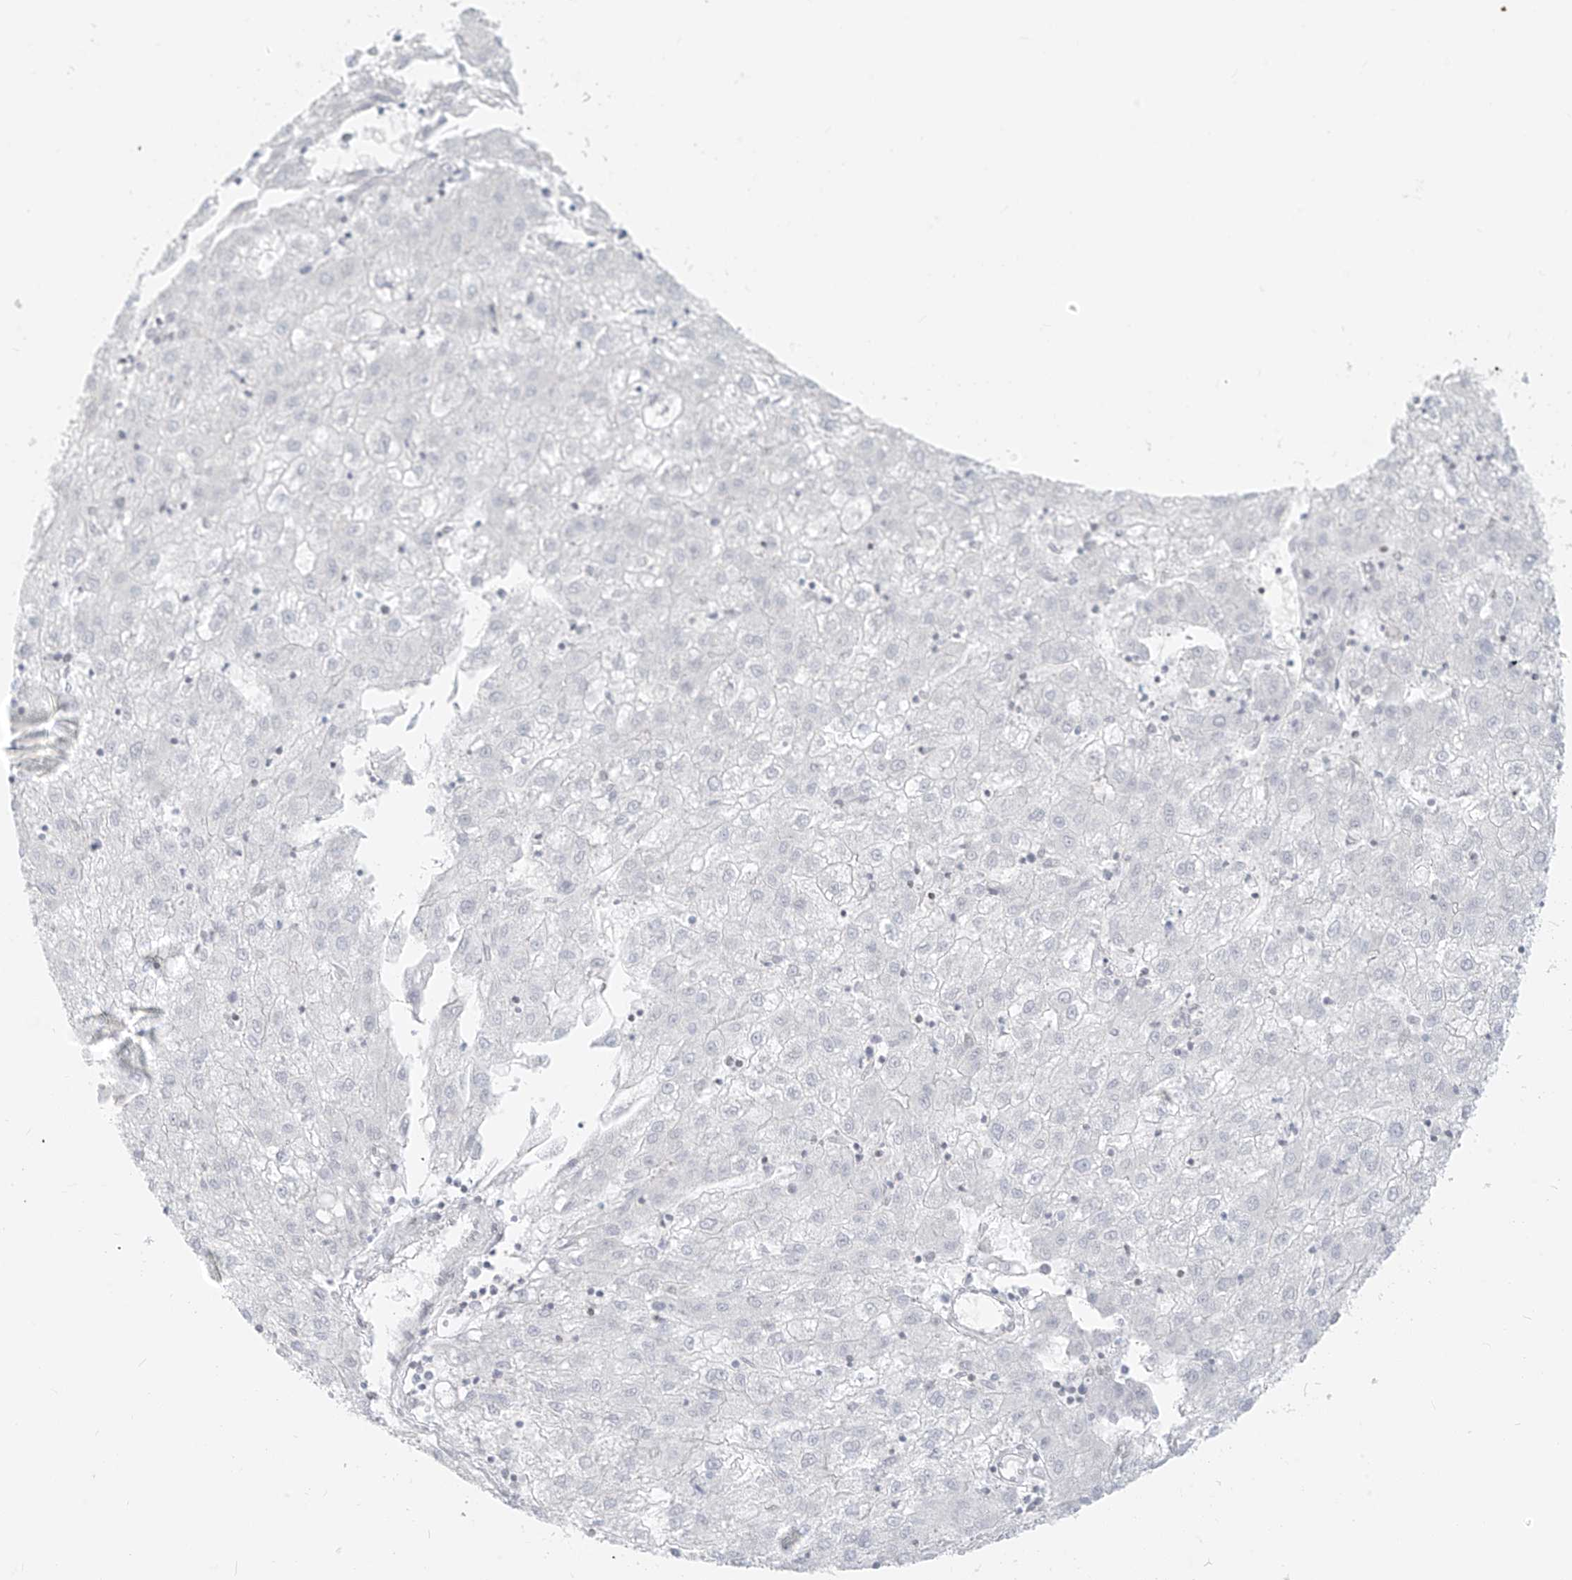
{"staining": {"intensity": "negative", "quantity": "none", "location": "none"}, "tissue": "liver cancer", "cell_type": "Tumor cells", "image_type": "cancer", "snomed": [{"axis": "morphology", "description": "Carcinoma, Hepatocellular, NOS"}, {"axis": "topography", "description": "Liver"}], "caption": "This is an IHC micrograph of liver cancer. There is no expression in tumor cells.", "gene": "OSBPL7", "patient": {"sex": "male", "age": 72}}